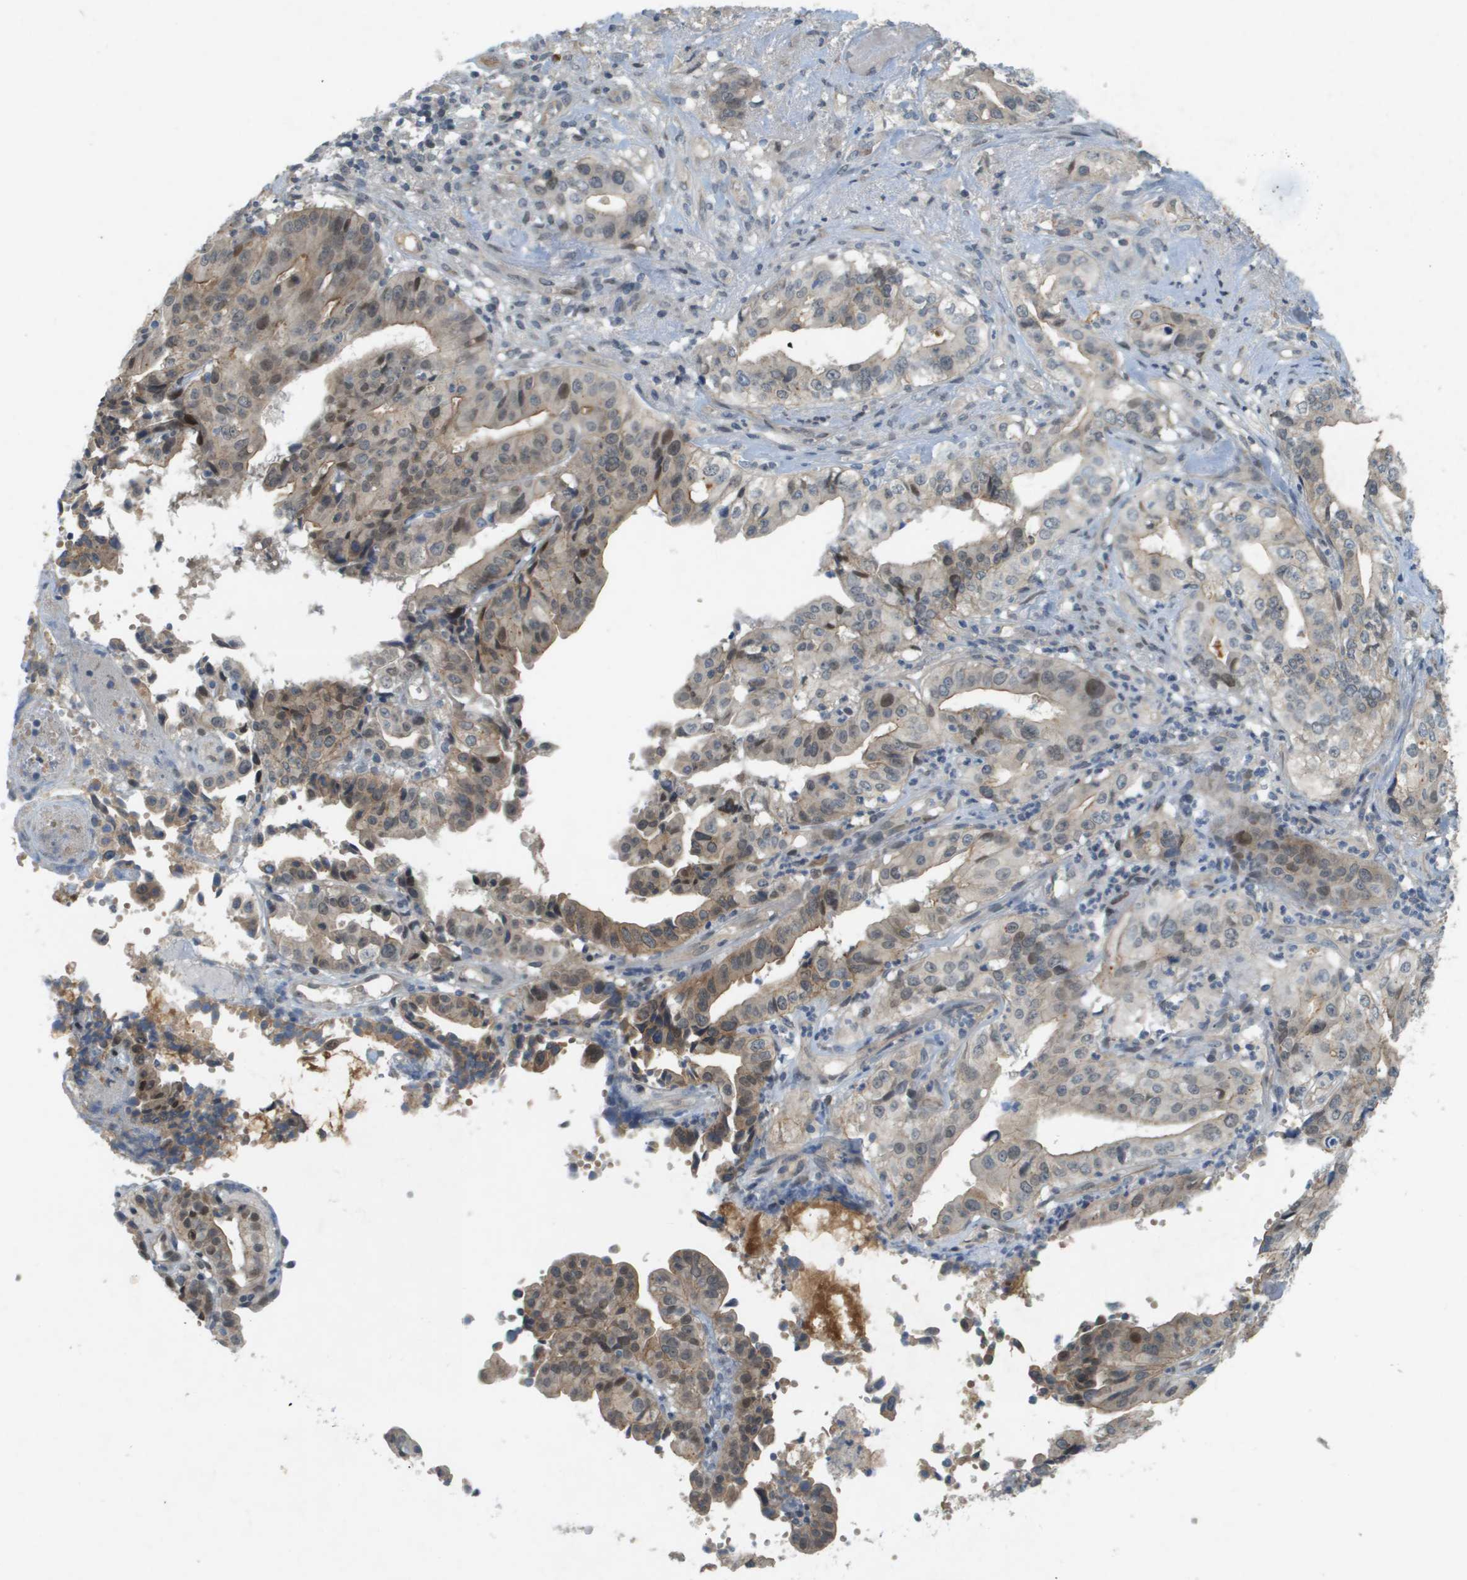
{"staining": {"intensity": "weak", "quantity": "25%-75%", "location": "cytoplasmic/membranous"}, "tissue": "liver cancer", "cell_type": "Tumor cells", "image_type": "cancer", "snomed": [{"axis": "morphology", "description": "Cholangiocarcinoma"}, {"axis": "topography", "description": "Liver"}], "caption": "This histopathology image demonstrates immunohistochemistry staining of human cholangiocarcinoma (liver), with low weak cytoplasmic/membranous expression in about 25%-75% of tumor cells.", "gene": "CACNB4", "patient": {"sex": "female", "age": 61}}